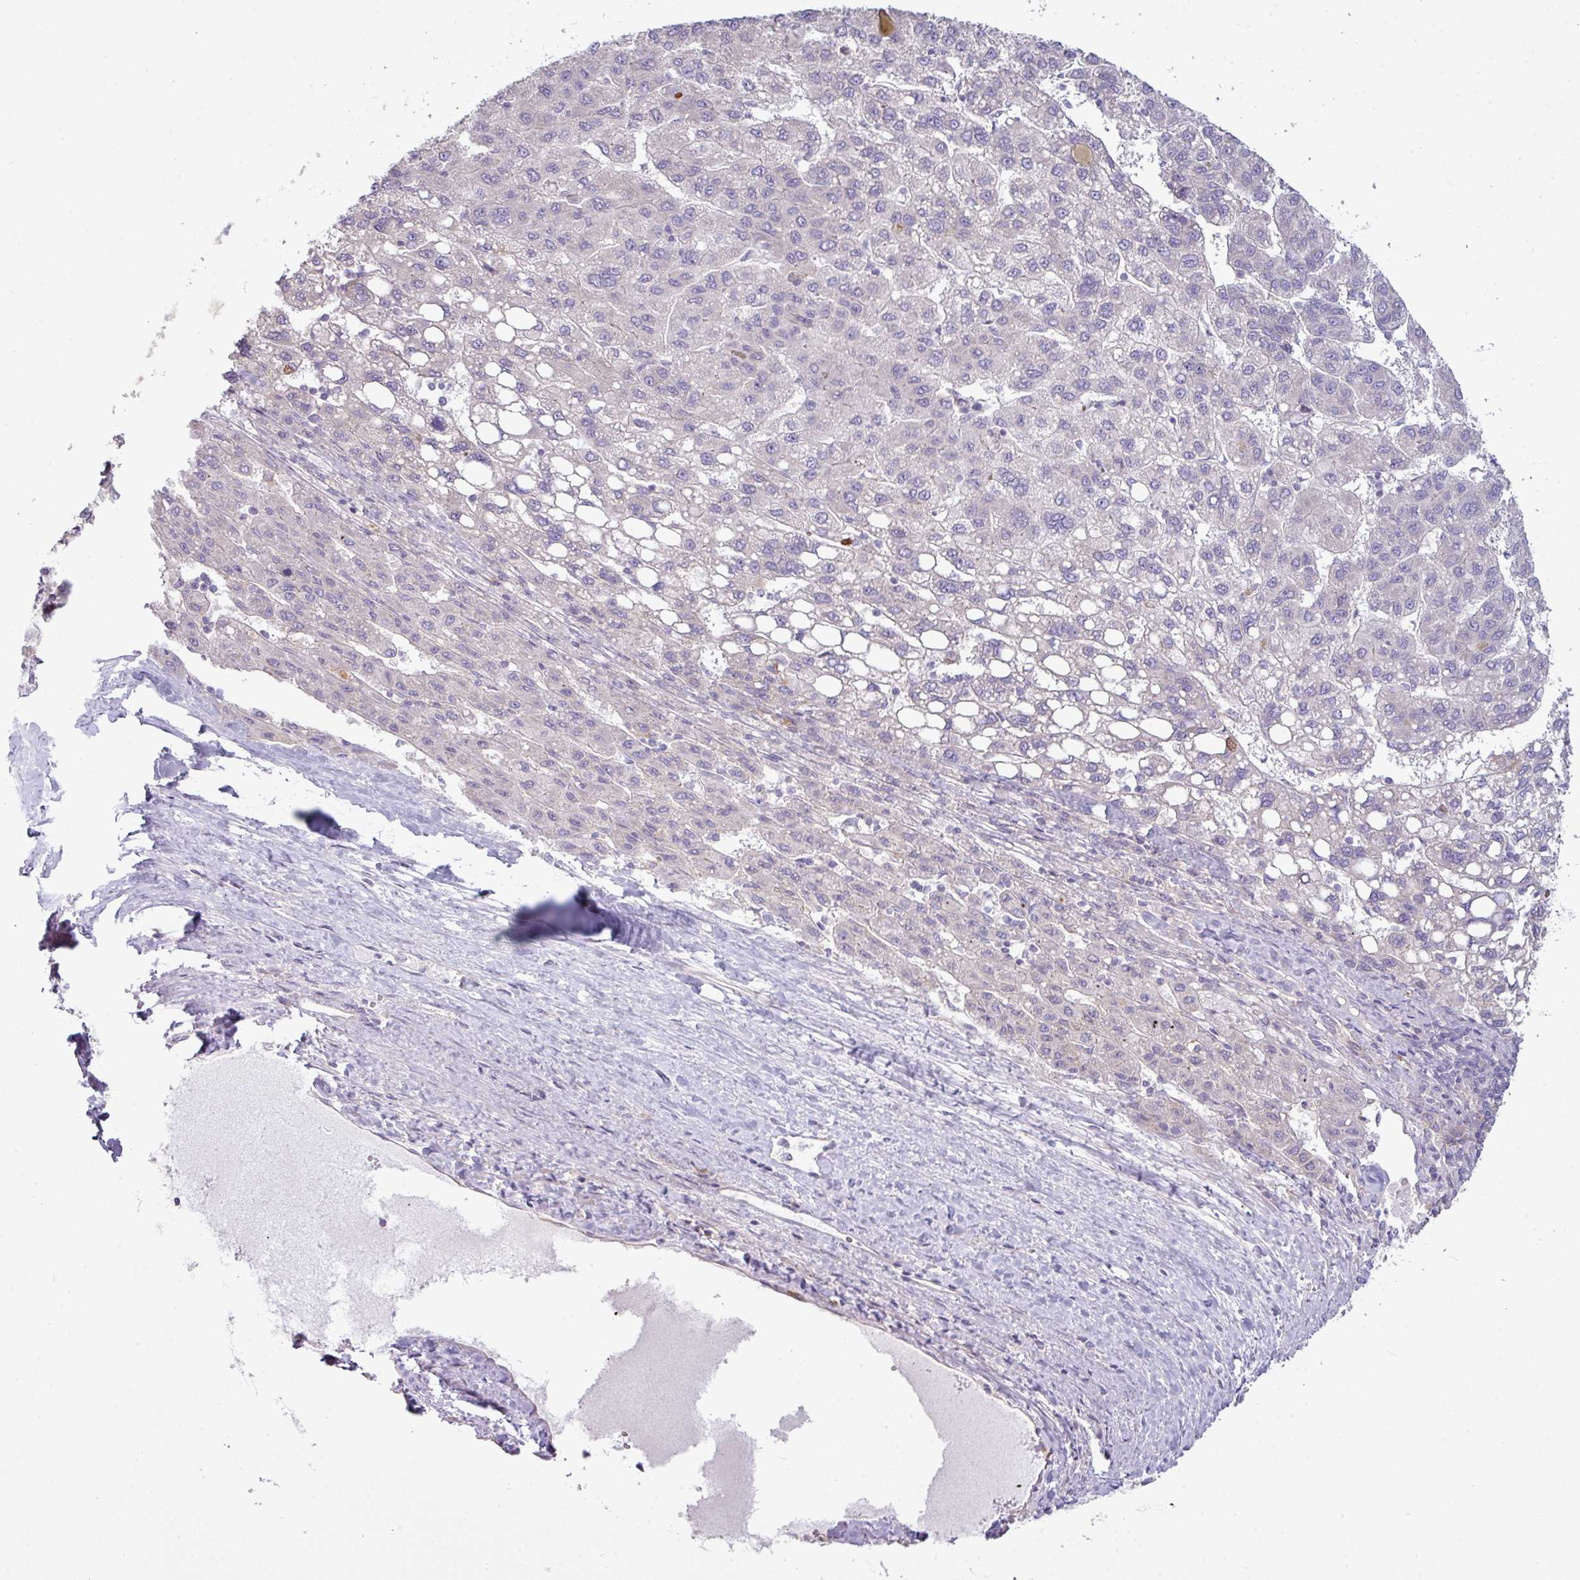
{"staining": {"intensity": "negative", "quantity": "none", "location": "none"}, "tissue": "liver cancer", "cell_type": "Tumor cells", "image_type": "cancer", "snomed": [{"axis": "morphology", "description": "Carcinoma, Hepatocellular, NOS"}, {"axis": "topography", "description": "Liver"}], "caption": "This histopathology image is of liver cancer (hepatocellular carcinoma) stained with immunohistochemistry (IHC) to label a protein in brown with the nuclei are counter-stained blue. There is no positivity in tumor cells. The staining was performed using DAB to visualize the protein expression in brown, while the nuclei were stained in blue with hematoxylin (Magnification: 20x).", "gene": "CAMK2B", "patient": {"sex": "female", "age": 82}}